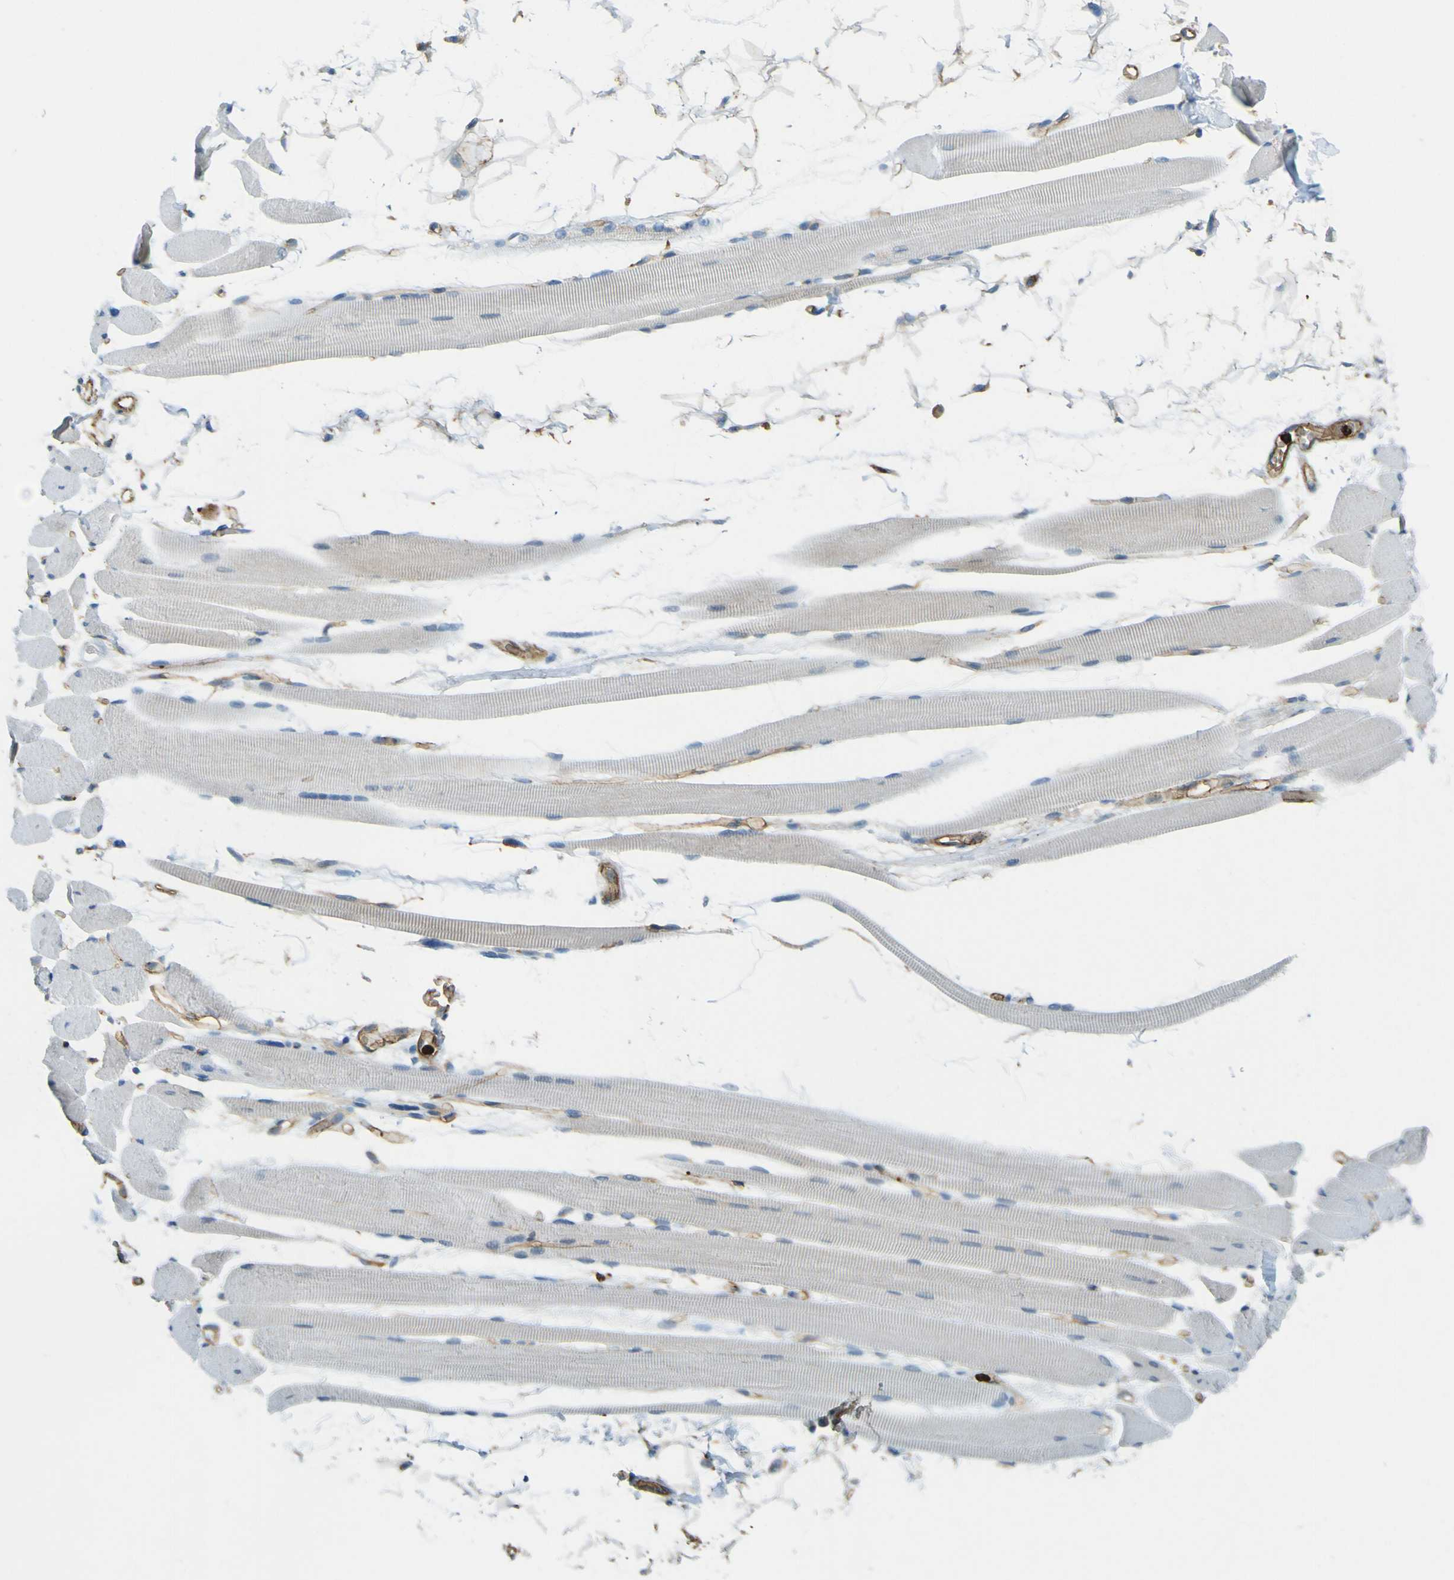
{"staining": {"intensity": "negative", "quantity": "none", "location": "none"}, "tissue": "skeletal muscle", "cell_type": "Myocytes", "image_type": "normal", "snomed": [{"axis": "morphology", "description": "Normal tissue, NOS"}, {"axis": "topography", "description": "Skeletal muscle"}, {"axis": "topography", "description": "Oral tissue"}, {"axis": "topography", "description": "Peripheral nerve tissue"}], "caption": "High power microscopy micrograph of an IHC photomicrograph of unremarkable skeletal muscle, revealing no significant staining in myocytes.", "gene": "PLXDC1", "patient": {"sex": "female", "age": 84}}